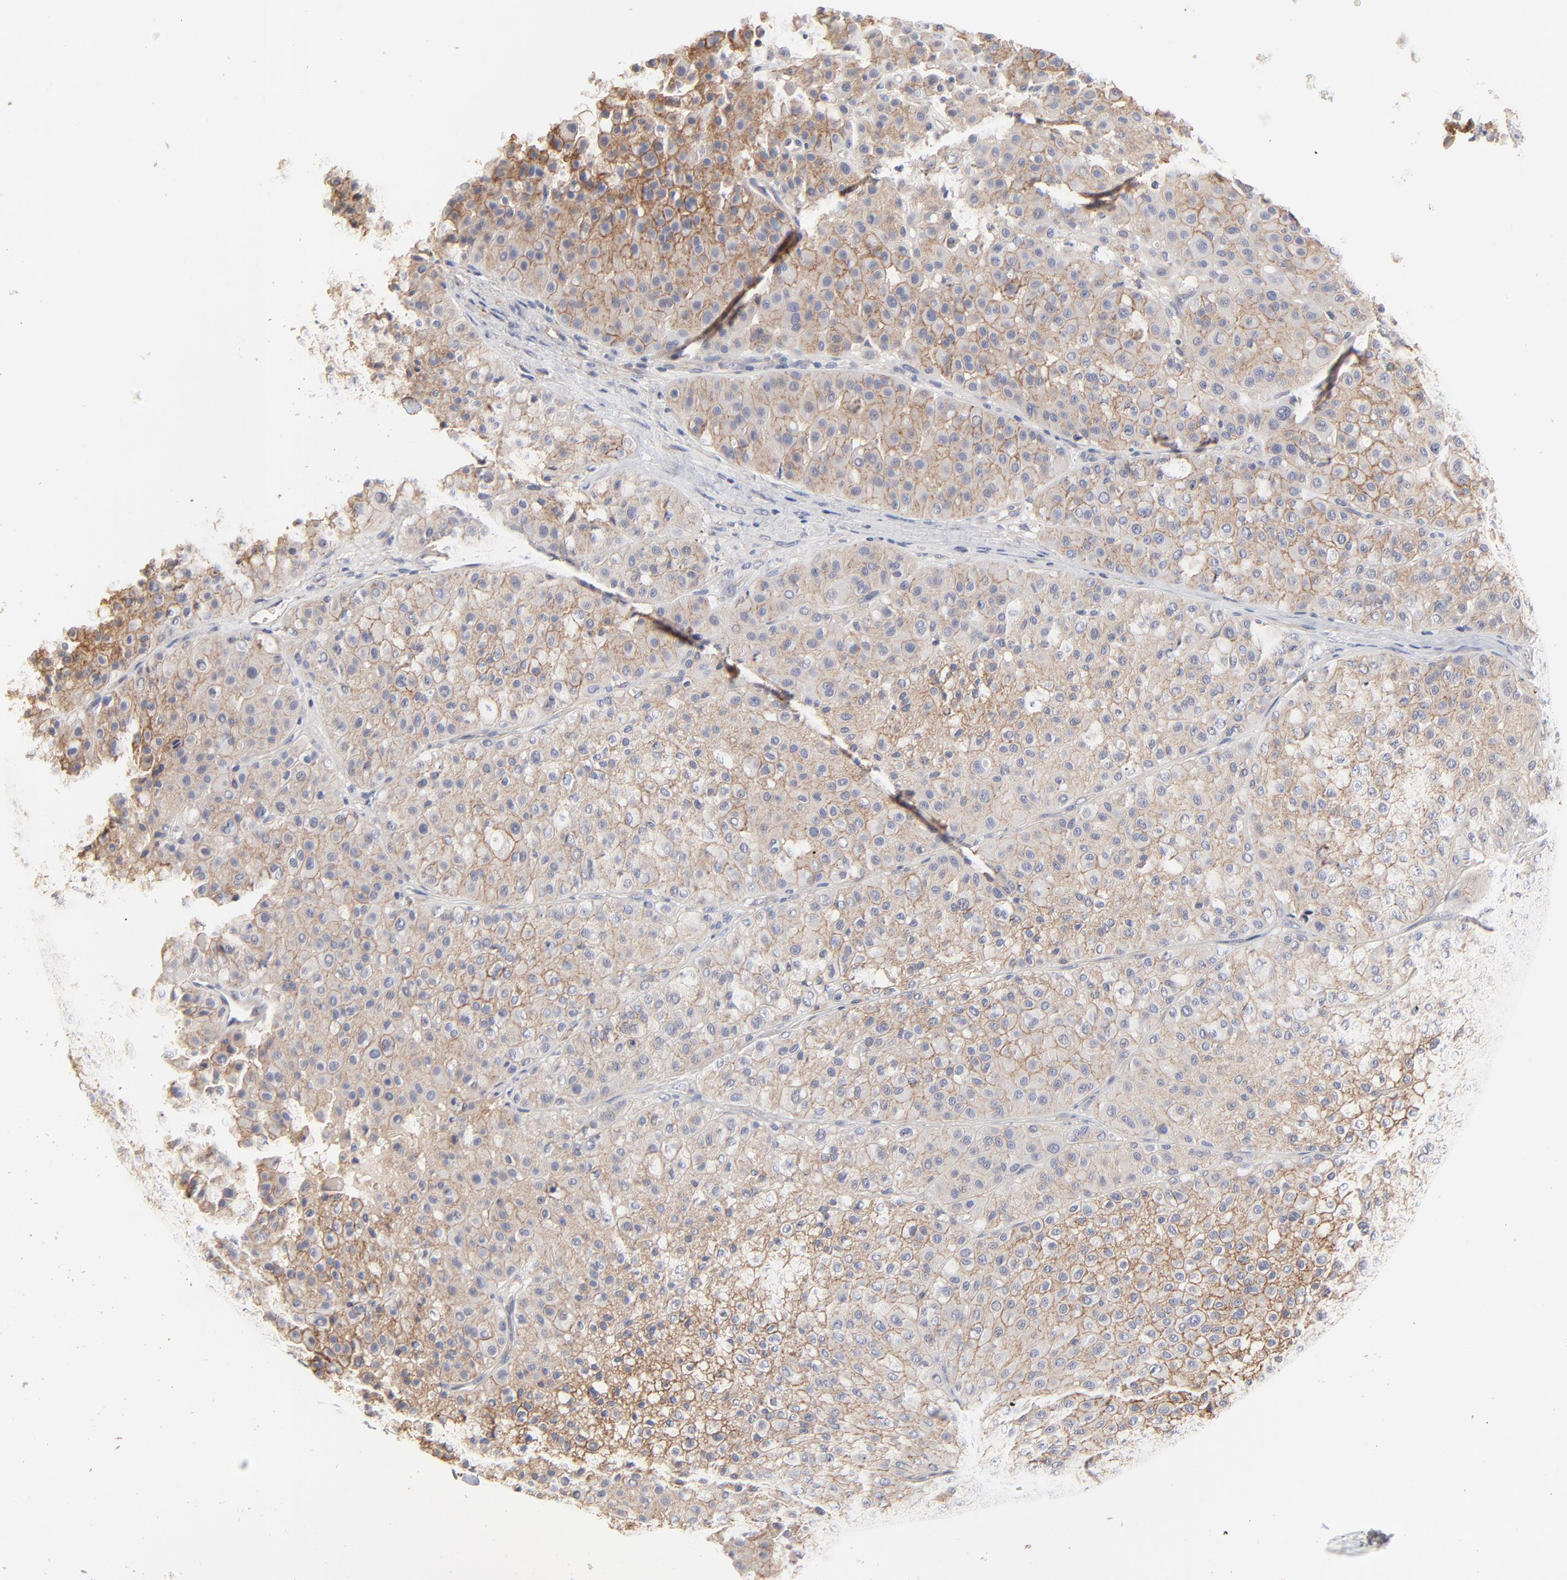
{"staining": {"intensity": "moderate", "quantity": ">75%", "location": "cytoplasmic/membranous"}, "tissue": "melanoma", "cell_type": "Tumor cells", "image_type": "cancer", "snomed": [{"axis": "morphology", "description": "Normal tissue, NOS"}, {"axis": "morphology", "description": "Malignant melanoma, Metastatic site"}, {"axis": "topography", "description": "Skin"}], "caption": "Immunohistochemical staining of malignant melanoma (metastatic site) shows medium levels of moderate cytoplasmic/membranous protein expression in approximately >75% of tumor cells. The staining is performed using DAB (3,3'-diaminobenzidine) brown chromogen to label protein expression. The nuclei are counter-stained blue using hematoxylin.", "gene": "SLC16A1", "patient": {"sex": "male", "age": 41}}